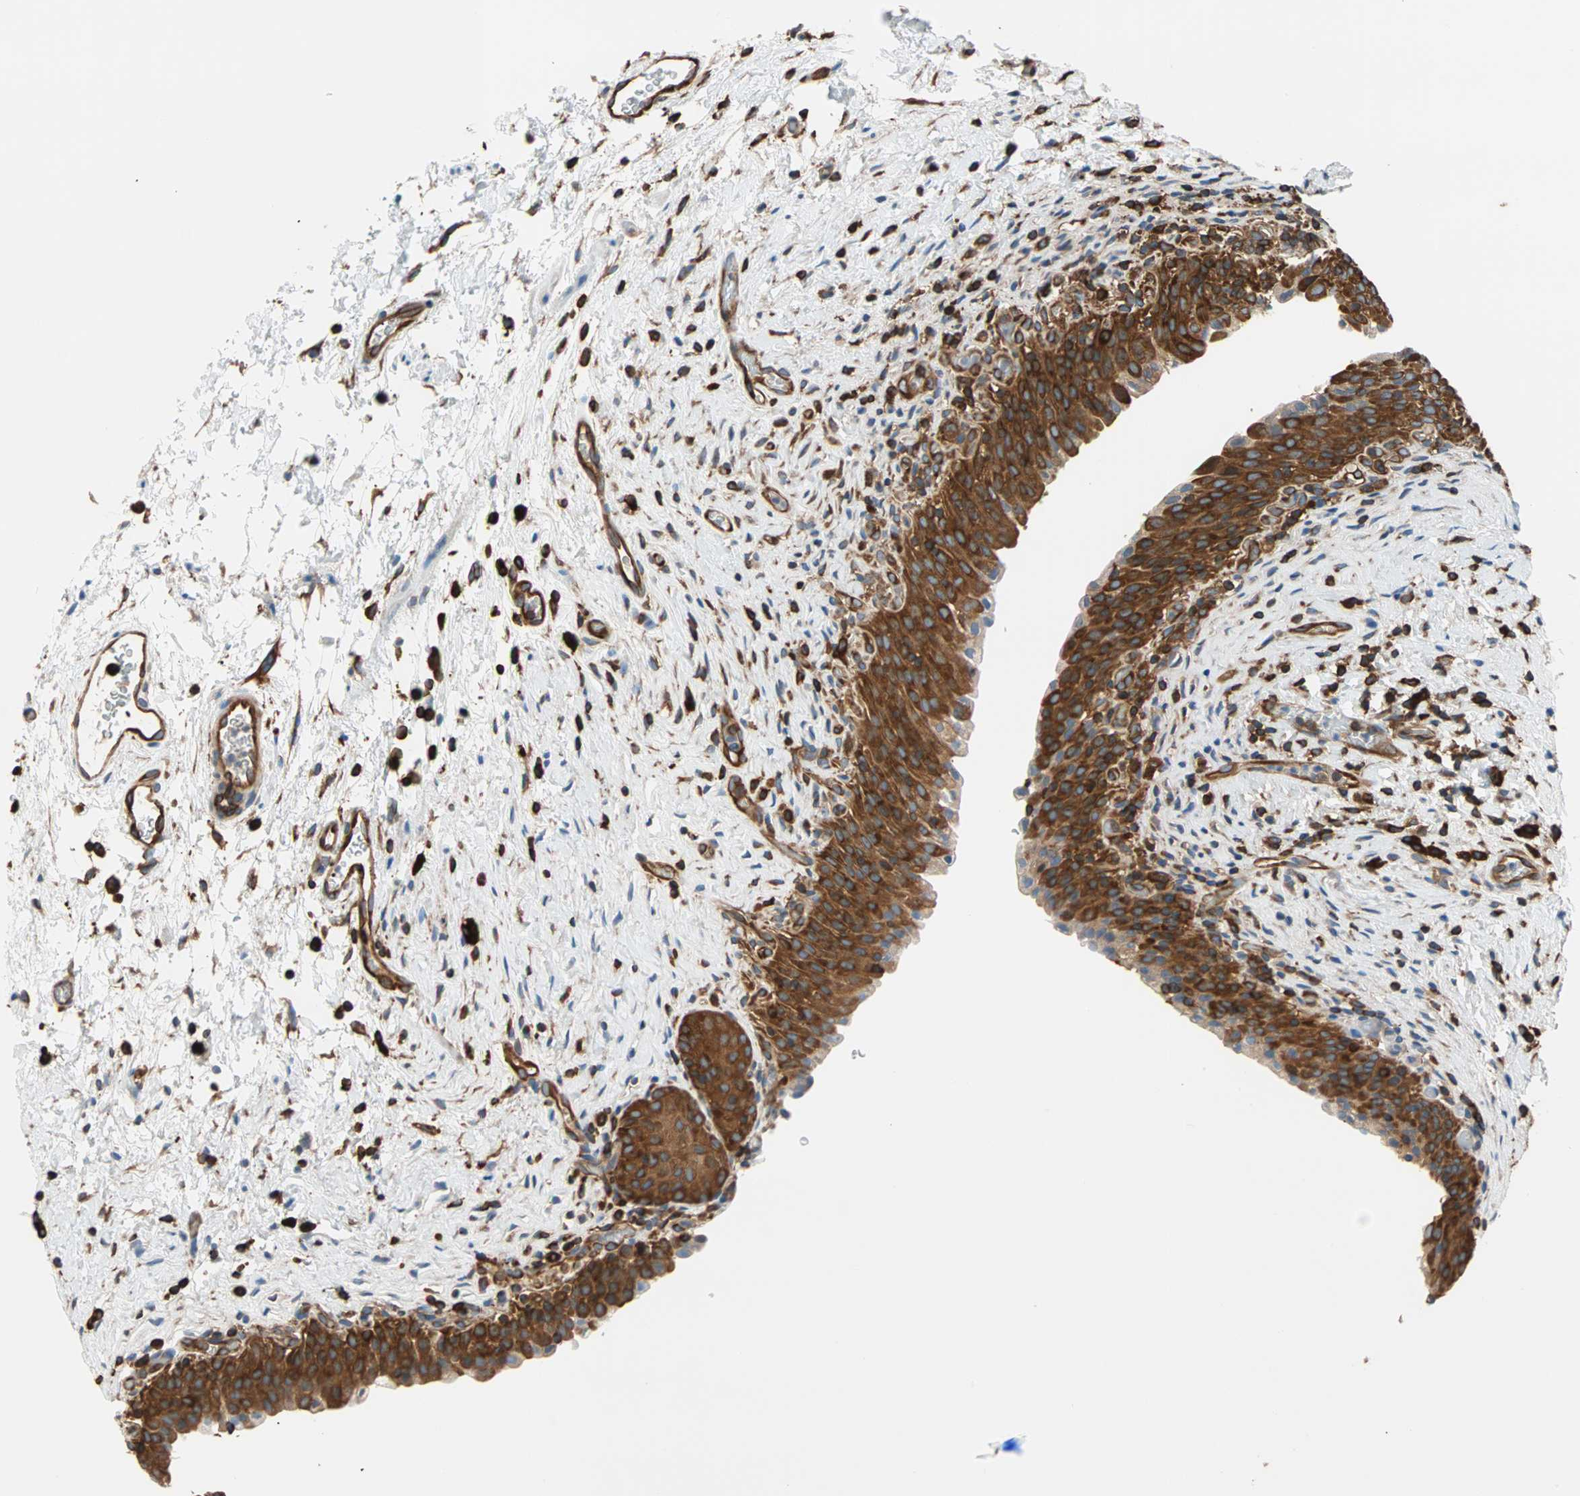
{"staining": {"intensity": "strong", "quantity": ">75%", "location": "cytoplasmic/membranous"}, "tissue": "urinary bladder", "cell_type": "Urothelial cells", "image_type": "normal", "snomed": [{"axis": "morphology", "description": "Normal tissue, NOS"}, {"axis": "topography", "description": "Urinary bladder"}], "caption": "Urinary bladder stained for a protein reveals strong cytoplasmic/membranous positivity in urothelial cells. (brown staining indicates protein expression, while blue staining denotes nuclei).", "gene": "EEF2", "patient": {"sex": "male", "age": 51}}